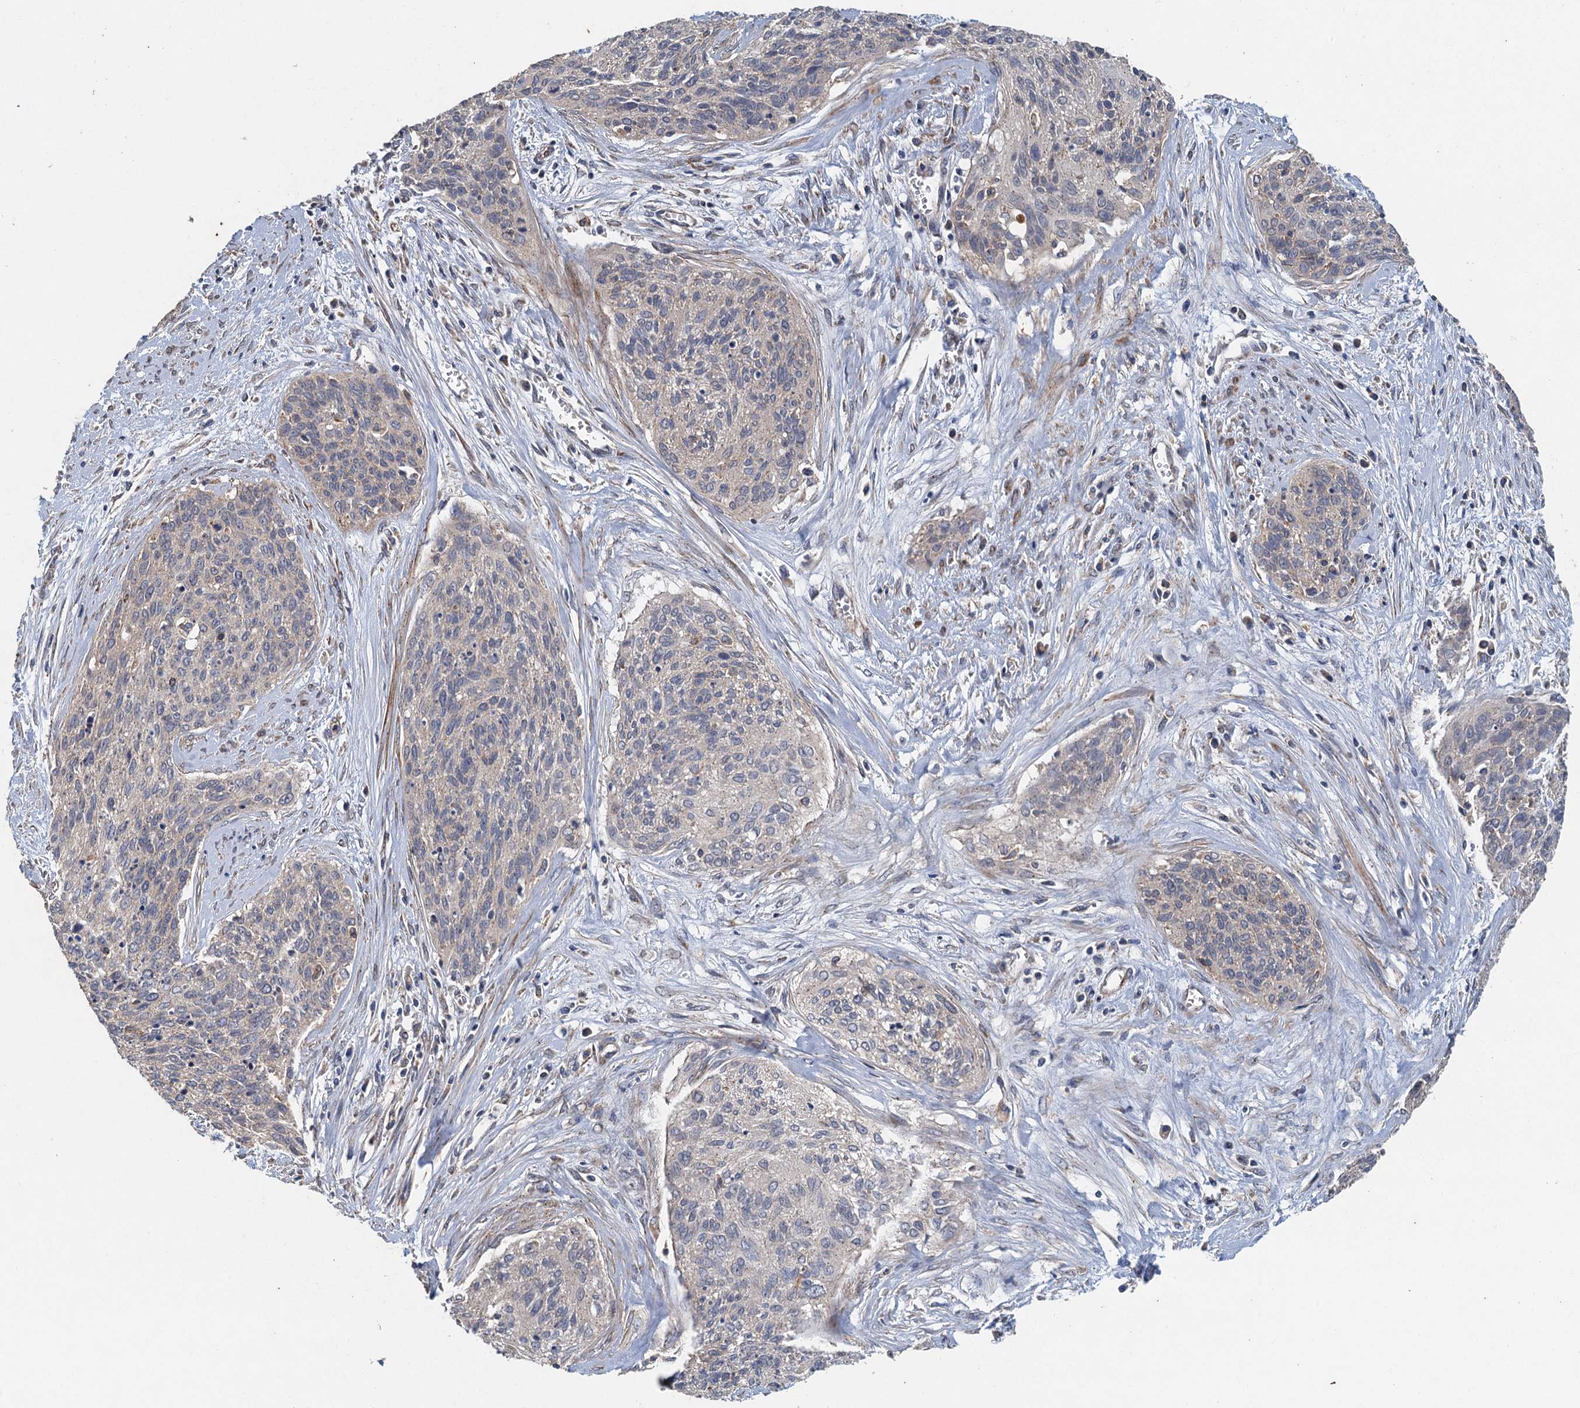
{"staining": {"intensity": "negative", "quantity": "none", "location": "none"}, "tissue": "cervical cancer", "cell_type": "Tumor cells", "image_type": "cancer", "snomed": [{"axis": "morphology", "description": "Squamous cell carcinoma, NOS"}, {"axis": "topography", "description": "Cervix"}], "caption": "Histopathology image shows no protein positivity in tumor cells of cervical squamous cell carcinoma tissue.", "gene": "BCS1L", "patient": {"sex": "female", "age": 55}}